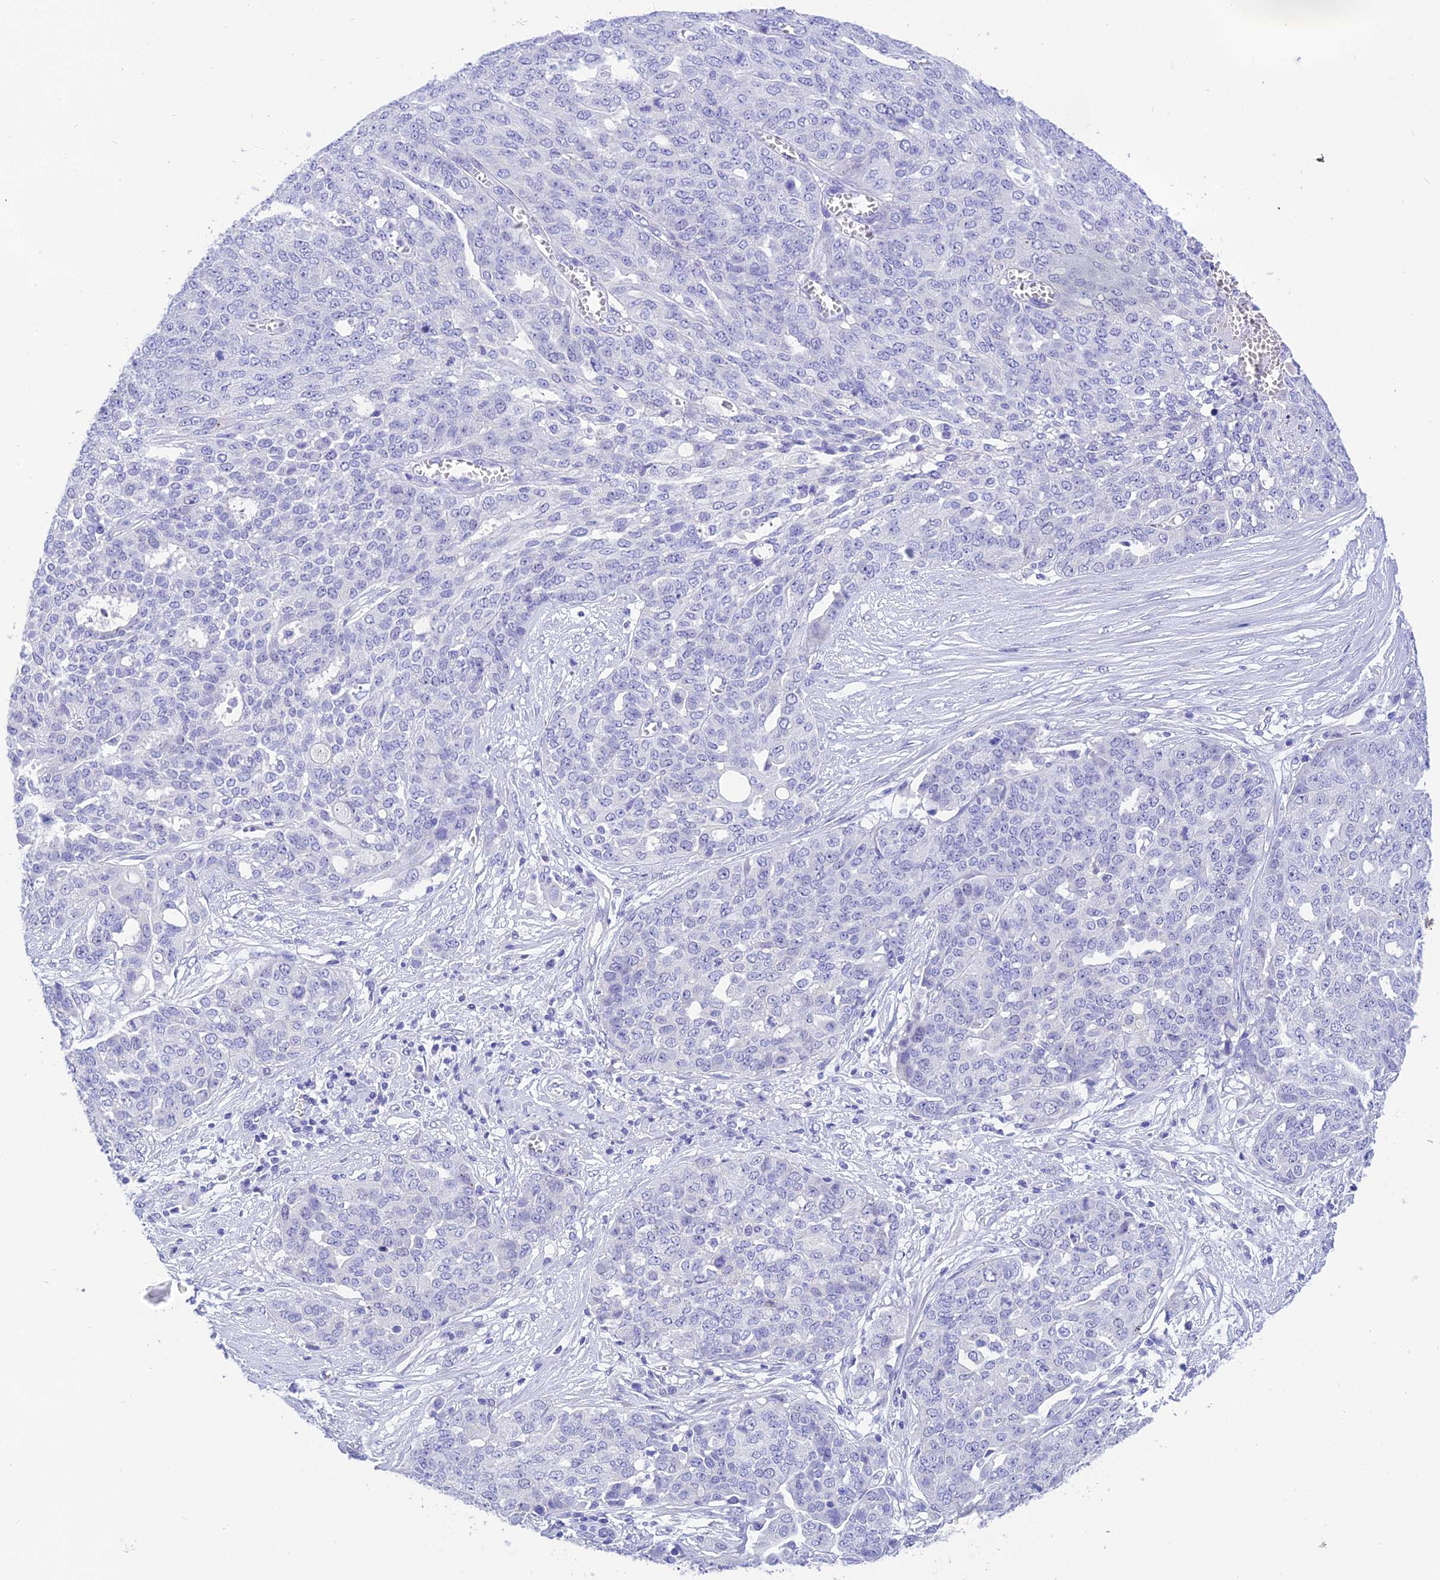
{"staining": {"intensity": "negative", "quantity": "none", "location": "none"}, "tissue": "ovarian cancer", "cell_type": "Tumor cells", "image_type": "cancer", "snomed": [{"axis": "morphology", "description": "Cystadenocarcinoma, serous, NOS"}, {"axis": "topography", "description": "Soft tissue"}, {"axis": "topography", "description": "Ovary"}], "caption": "Immunohistochemistry (IHC) of ovarian cancer (serous cystadenocarcinoma) exhibits no positivity in tumor cells.", "gene": "KDELR3", "patient": {"sex": "female", "age": 57}}